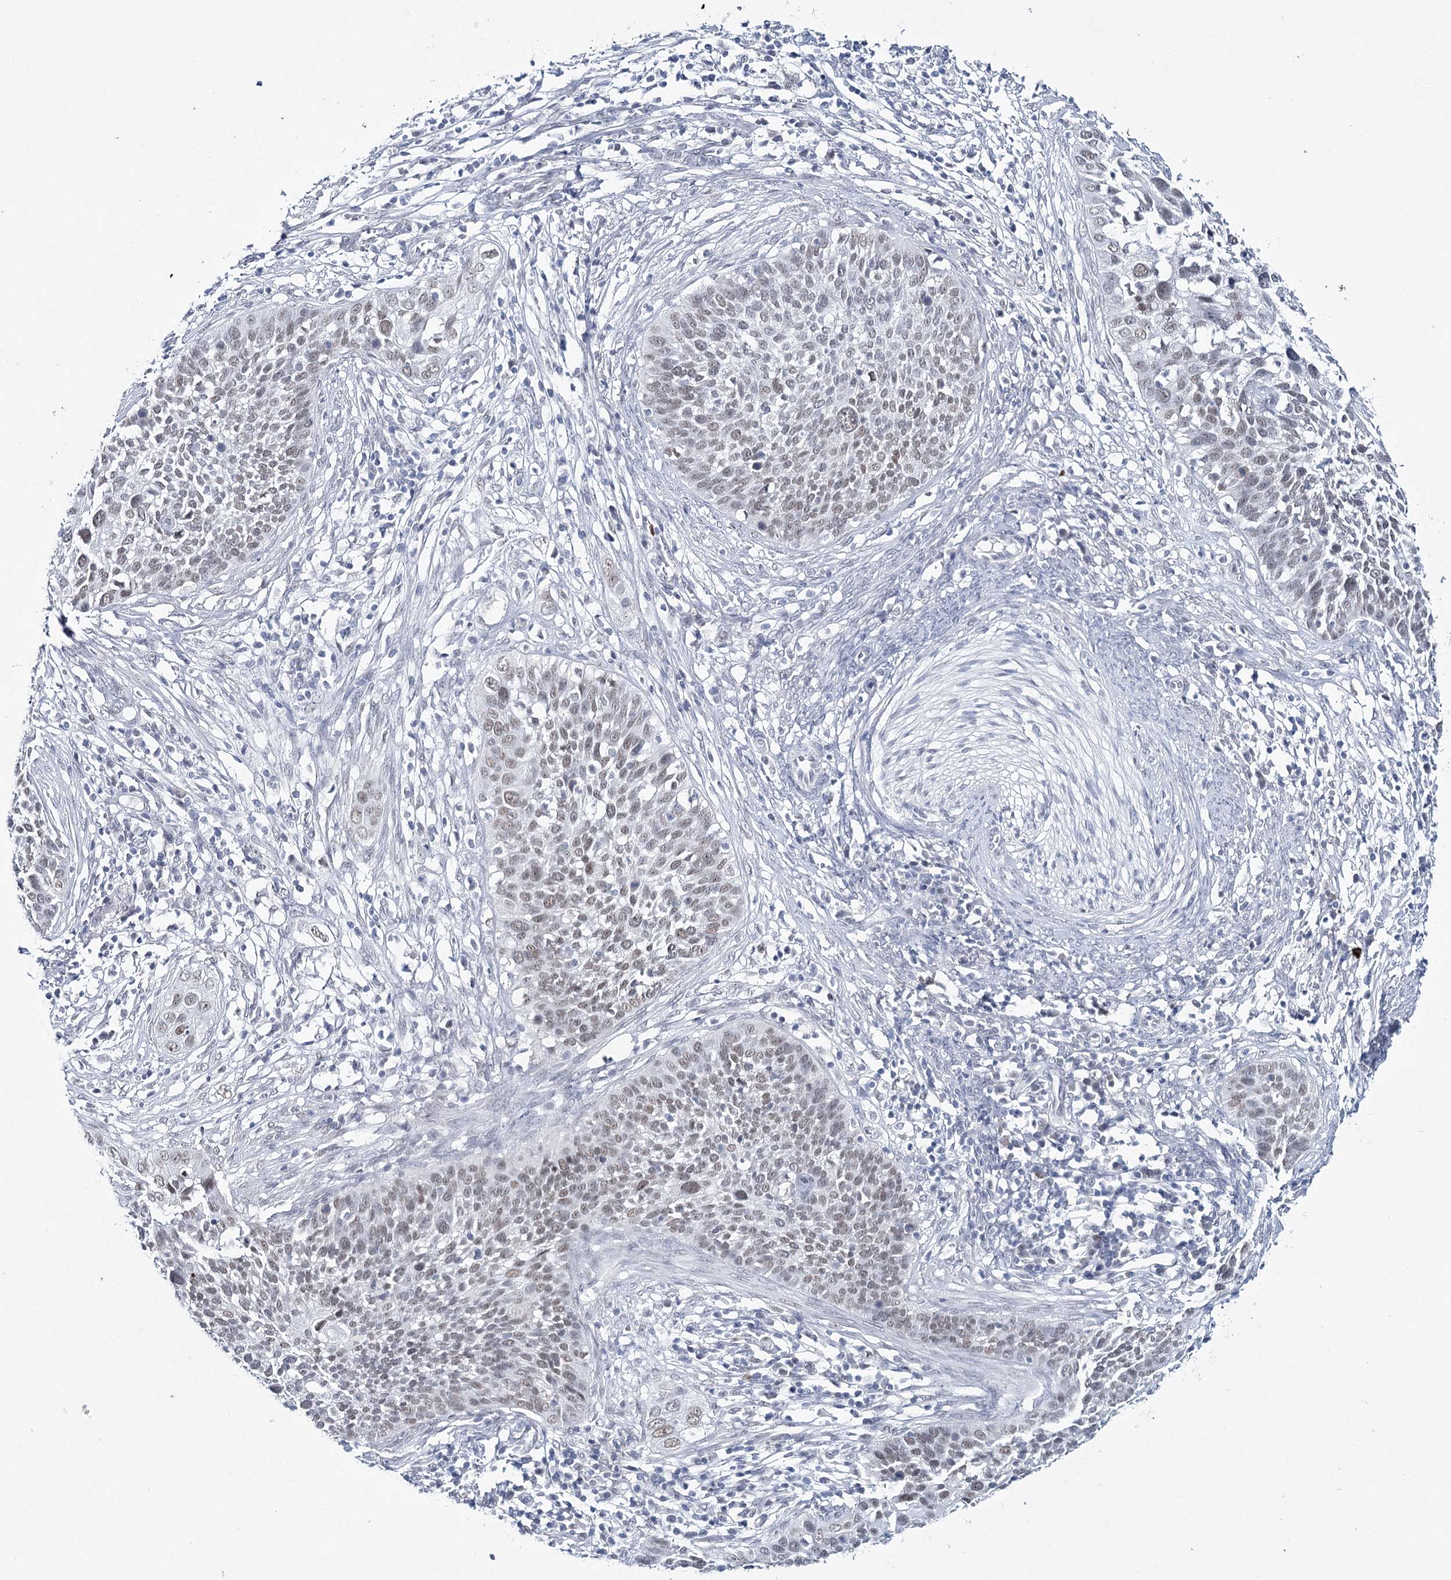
{"staining": {"intensity": "weak", "quantity": ">75%", "location": "nuclear"}, "tissue": "cervical cancer", "cell_type": "Tumor cells", "image_type": "cancer", "snomed": [{"axis": "morphology", "description": "Squamous cell carcinoma, NOS"}, {"axis": "topography", "description": "Cervix"}], "caption": "Immunohistochemical staining of cervical cancer (squamous cell carcinoma) exhibits low levels of weak nuclear staining in approximately >75% of tumor cells.", "gene": "ZC3H8", "patient": {"sex": "female", "age": 34}}